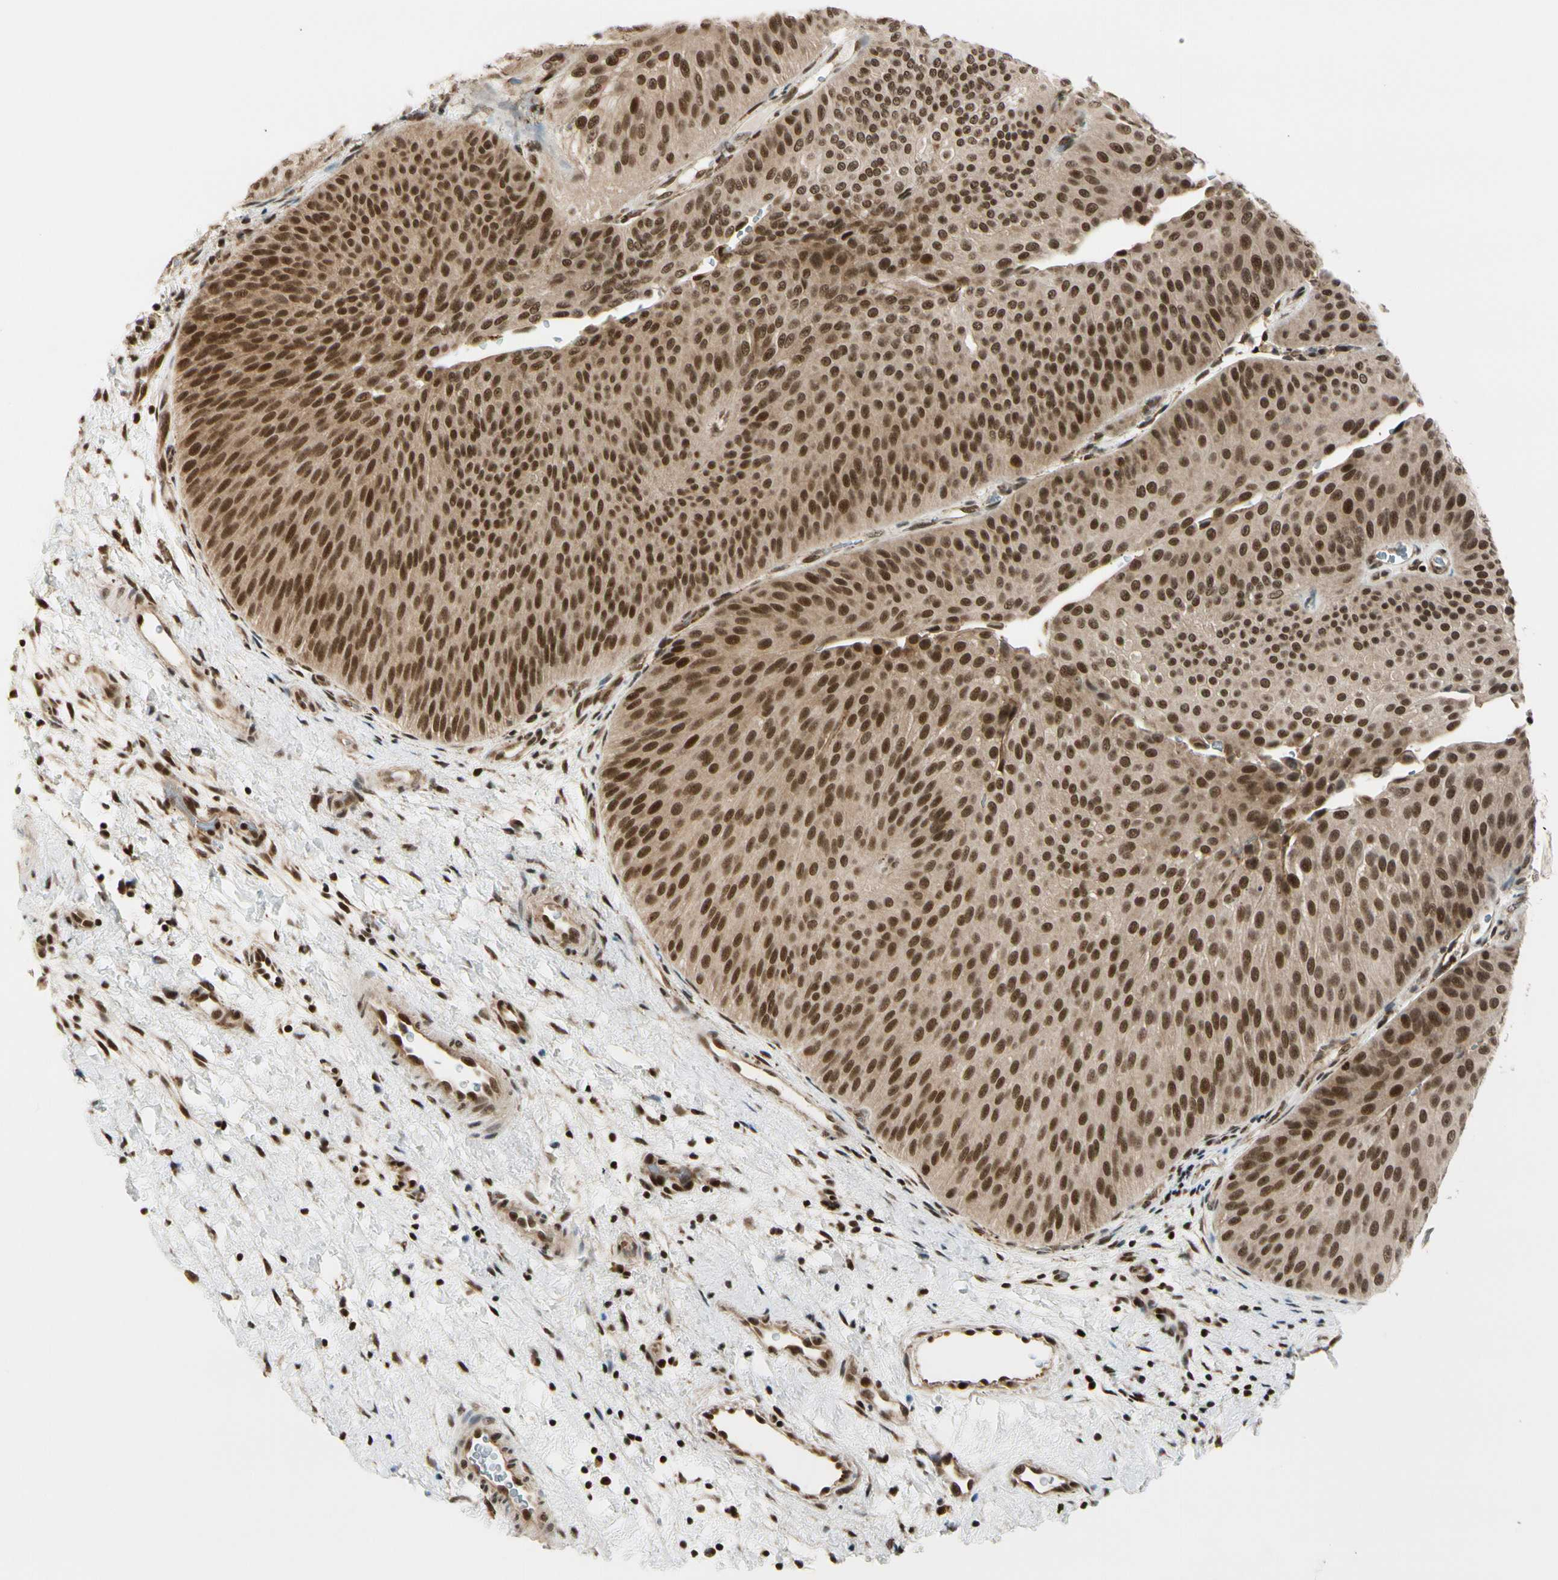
{"staining": {"intensity": "strong", "quantity": ">75%", "location": "cytoplasmic/membranous,nuclear"}, "tissue": "urothelial cancer", "cell_type": "Tumor cells", "image_type": "cancer", "snomed": [{"axis": "morphology", "description": "Urothelial carcinoma, Low grade"}, {"axis": "topography", "description": "Urinary bladder"}], "caption": "DAB immunohistochemical staining of human urothelial cancer exhibits strong cytoplasmic/membranous and nuclear protein expression in about >75% of tumor cells. (IHC, brightfield microscopy, high magnification).", "gene": "DAXX", "patient": {"sex": "female", "age": 60}}